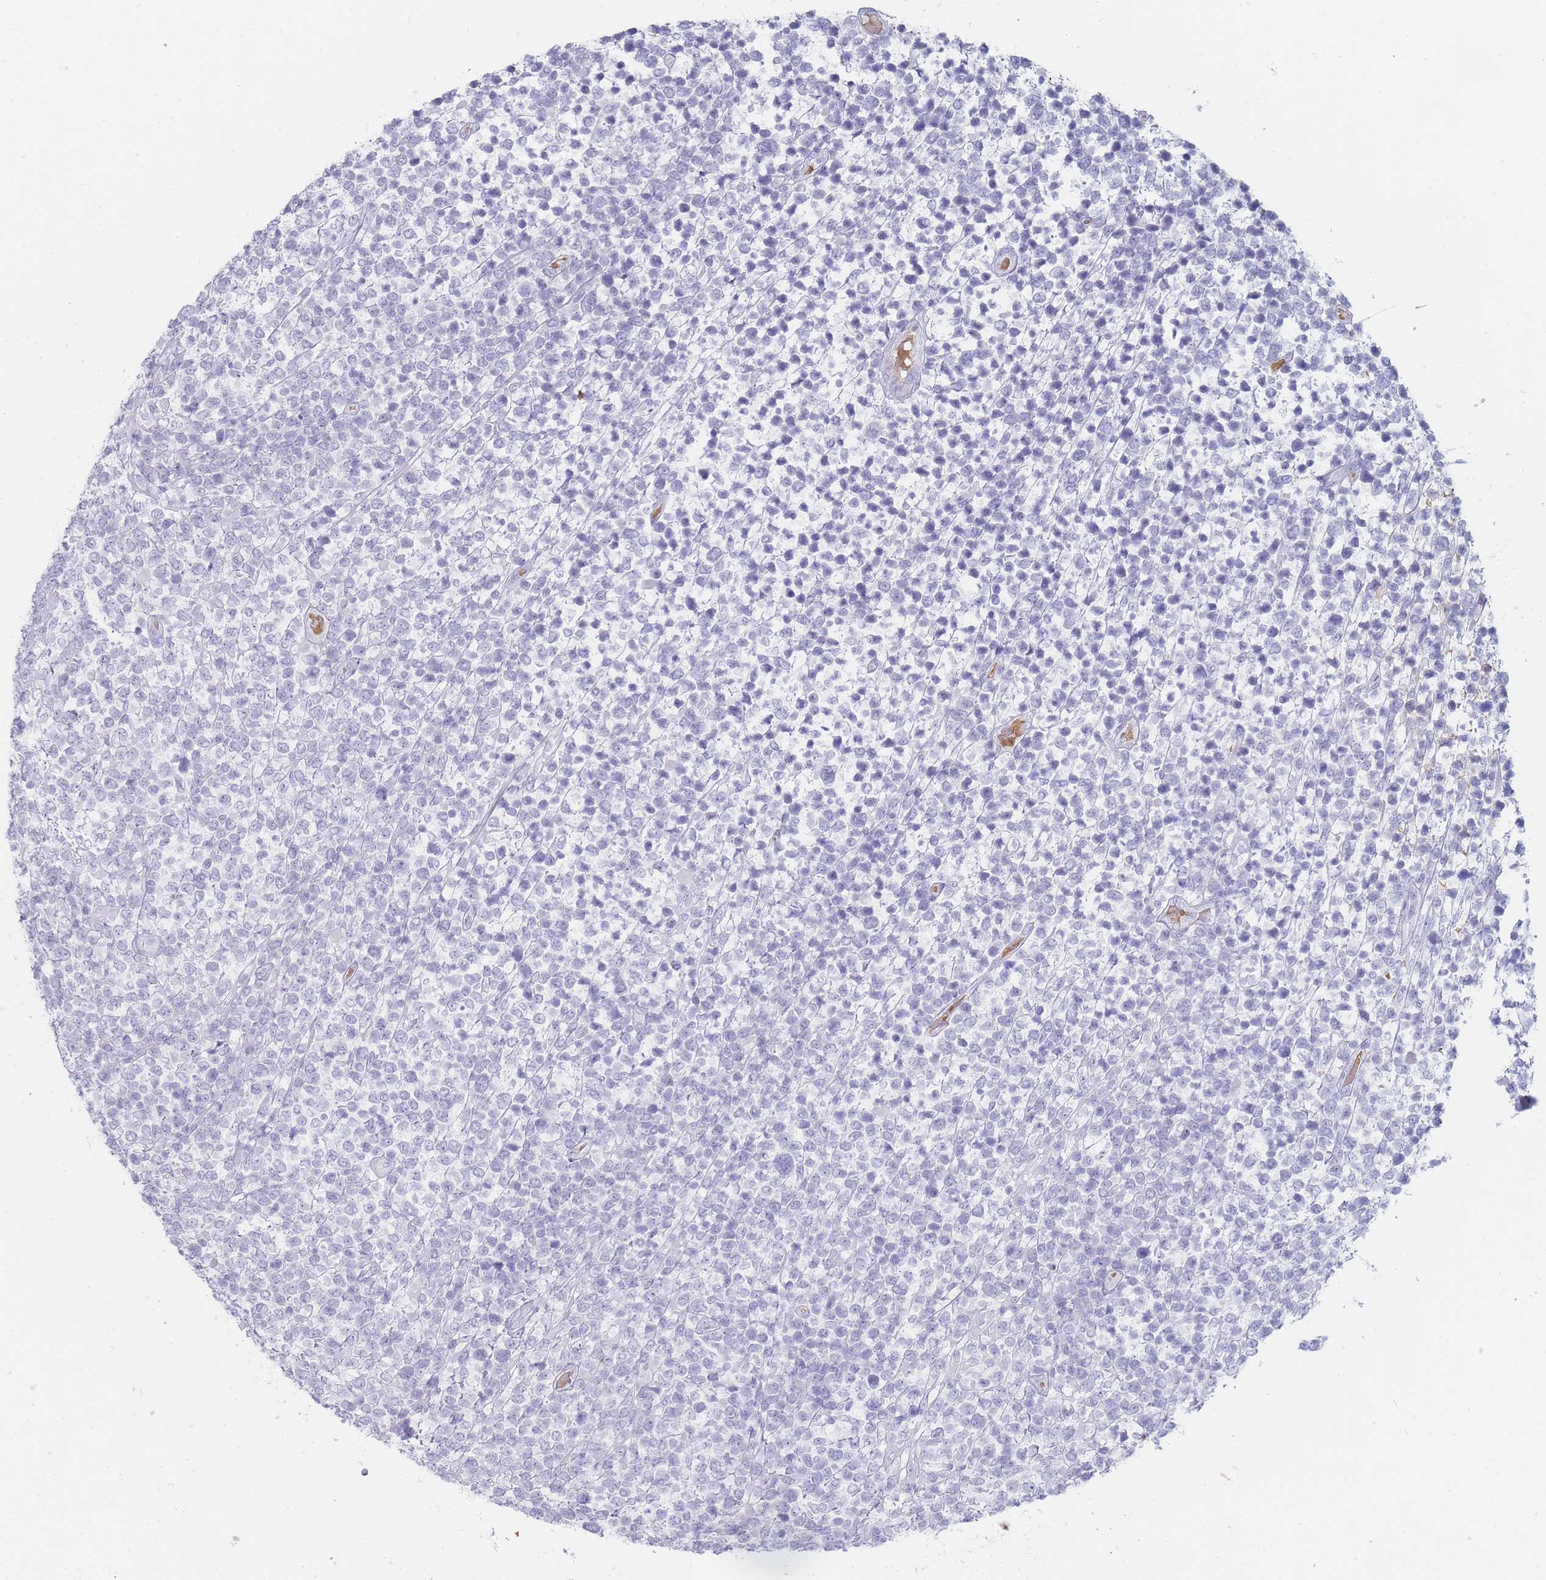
{"staining": {"intensity": "negative", "quantity": "none", "location": "none"}, "tissue": "lymphoma", "cell_type": "Tumor cells", "image_type": "cancer", "snomed": [{"axis": "morphology", "description": "Malignant lymphoma, non-Hodgkin's type, High grade"}, {"axis": "topography", "description": "Soft tissue"}], "caption": "Lymphoma stained for a protein using immunohistochemistry (IHC) displays no expression tumor cells.", "gene": "HBG2", "patient": {"sex": "female", "age": 56}}